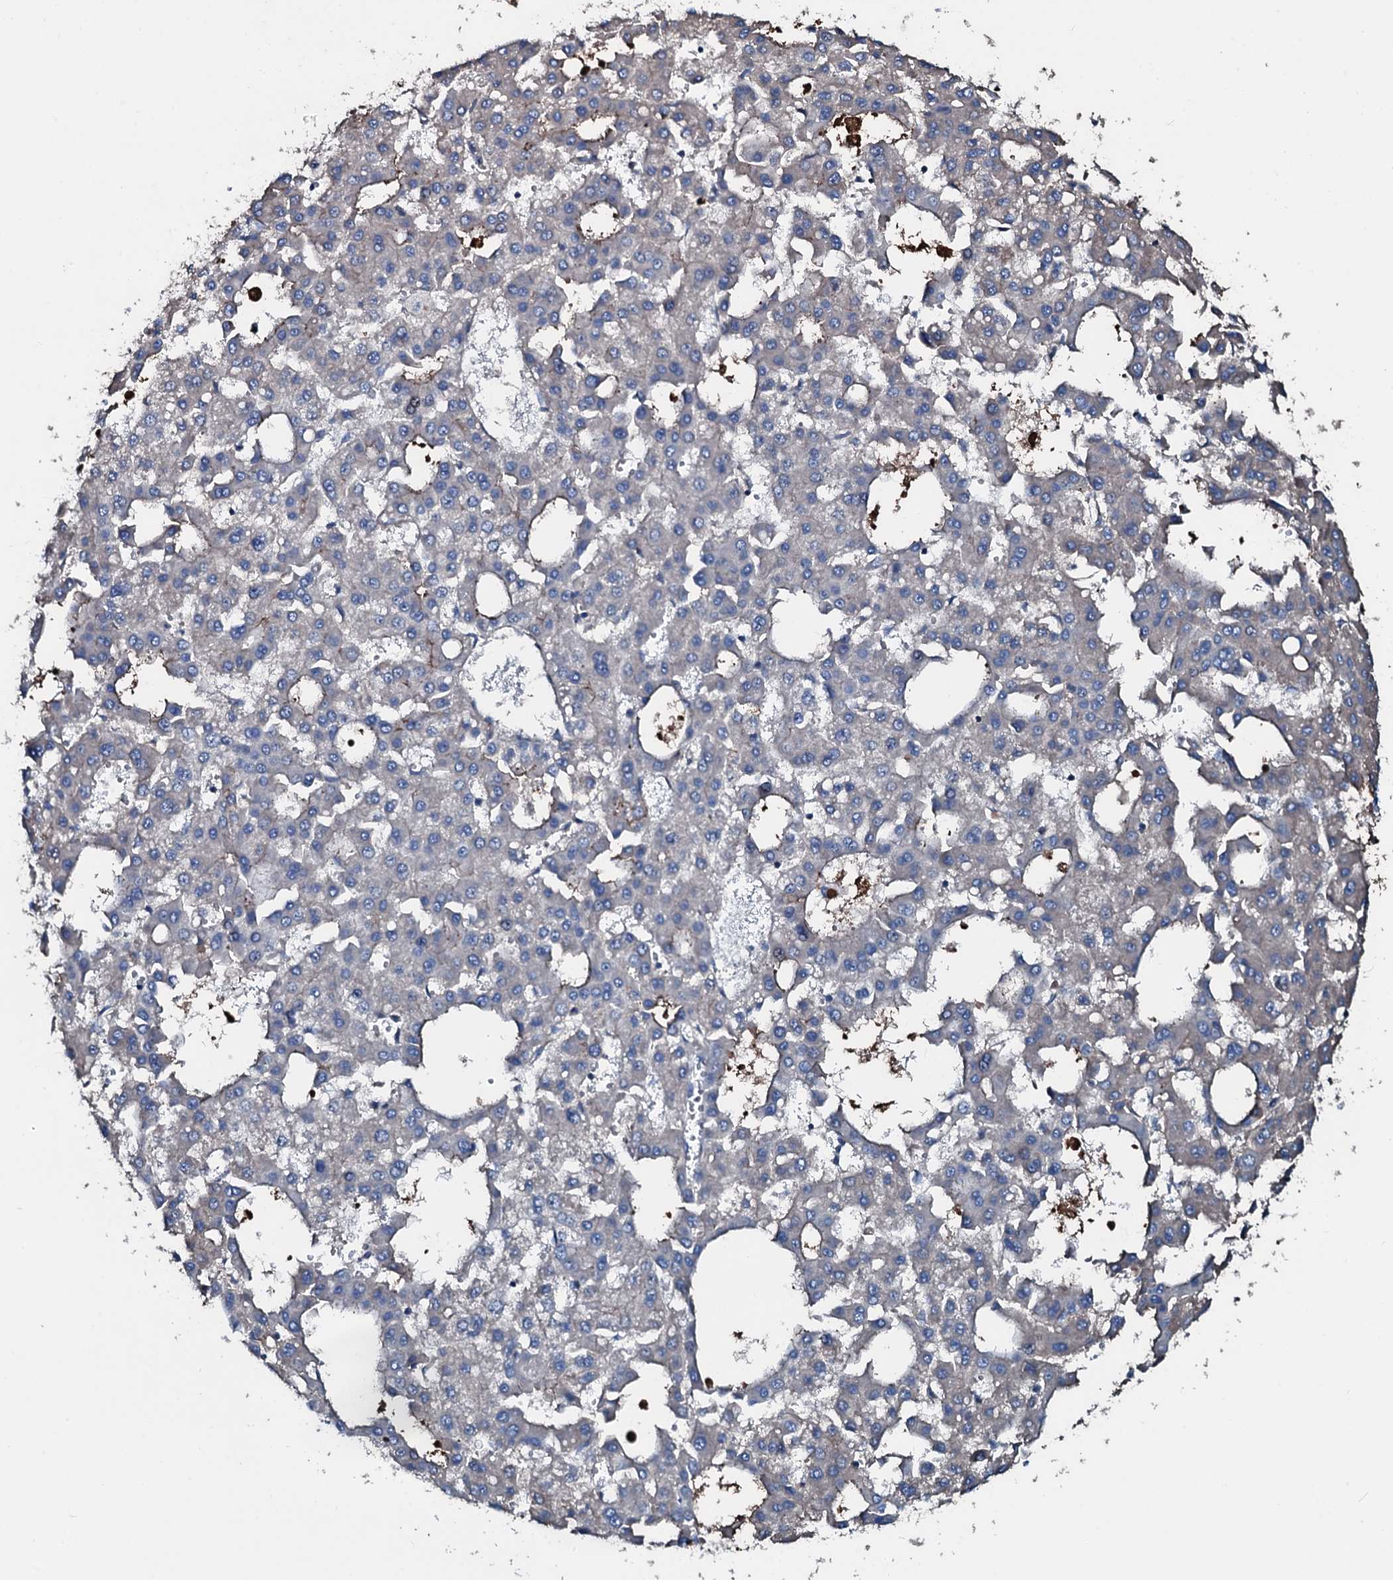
{"staining": {"intensity": "negative", "quantity": "none", "location": "none"}, "tissue": "liver cancer", "cell_type": "Tumor cells", "image_type": "cancer", "snomed": [{"axis": "morphology", "description": "Carcinoma, Hepatocellular, NOS"}, {"axis": "topography", "description": "Liver"}], "caption": "Immunohistochemistry (IHC) of liver cancer shows no staining in tumor cells.", "gene": "AARS1", "patient": {"sex": "male", "age": 47}}